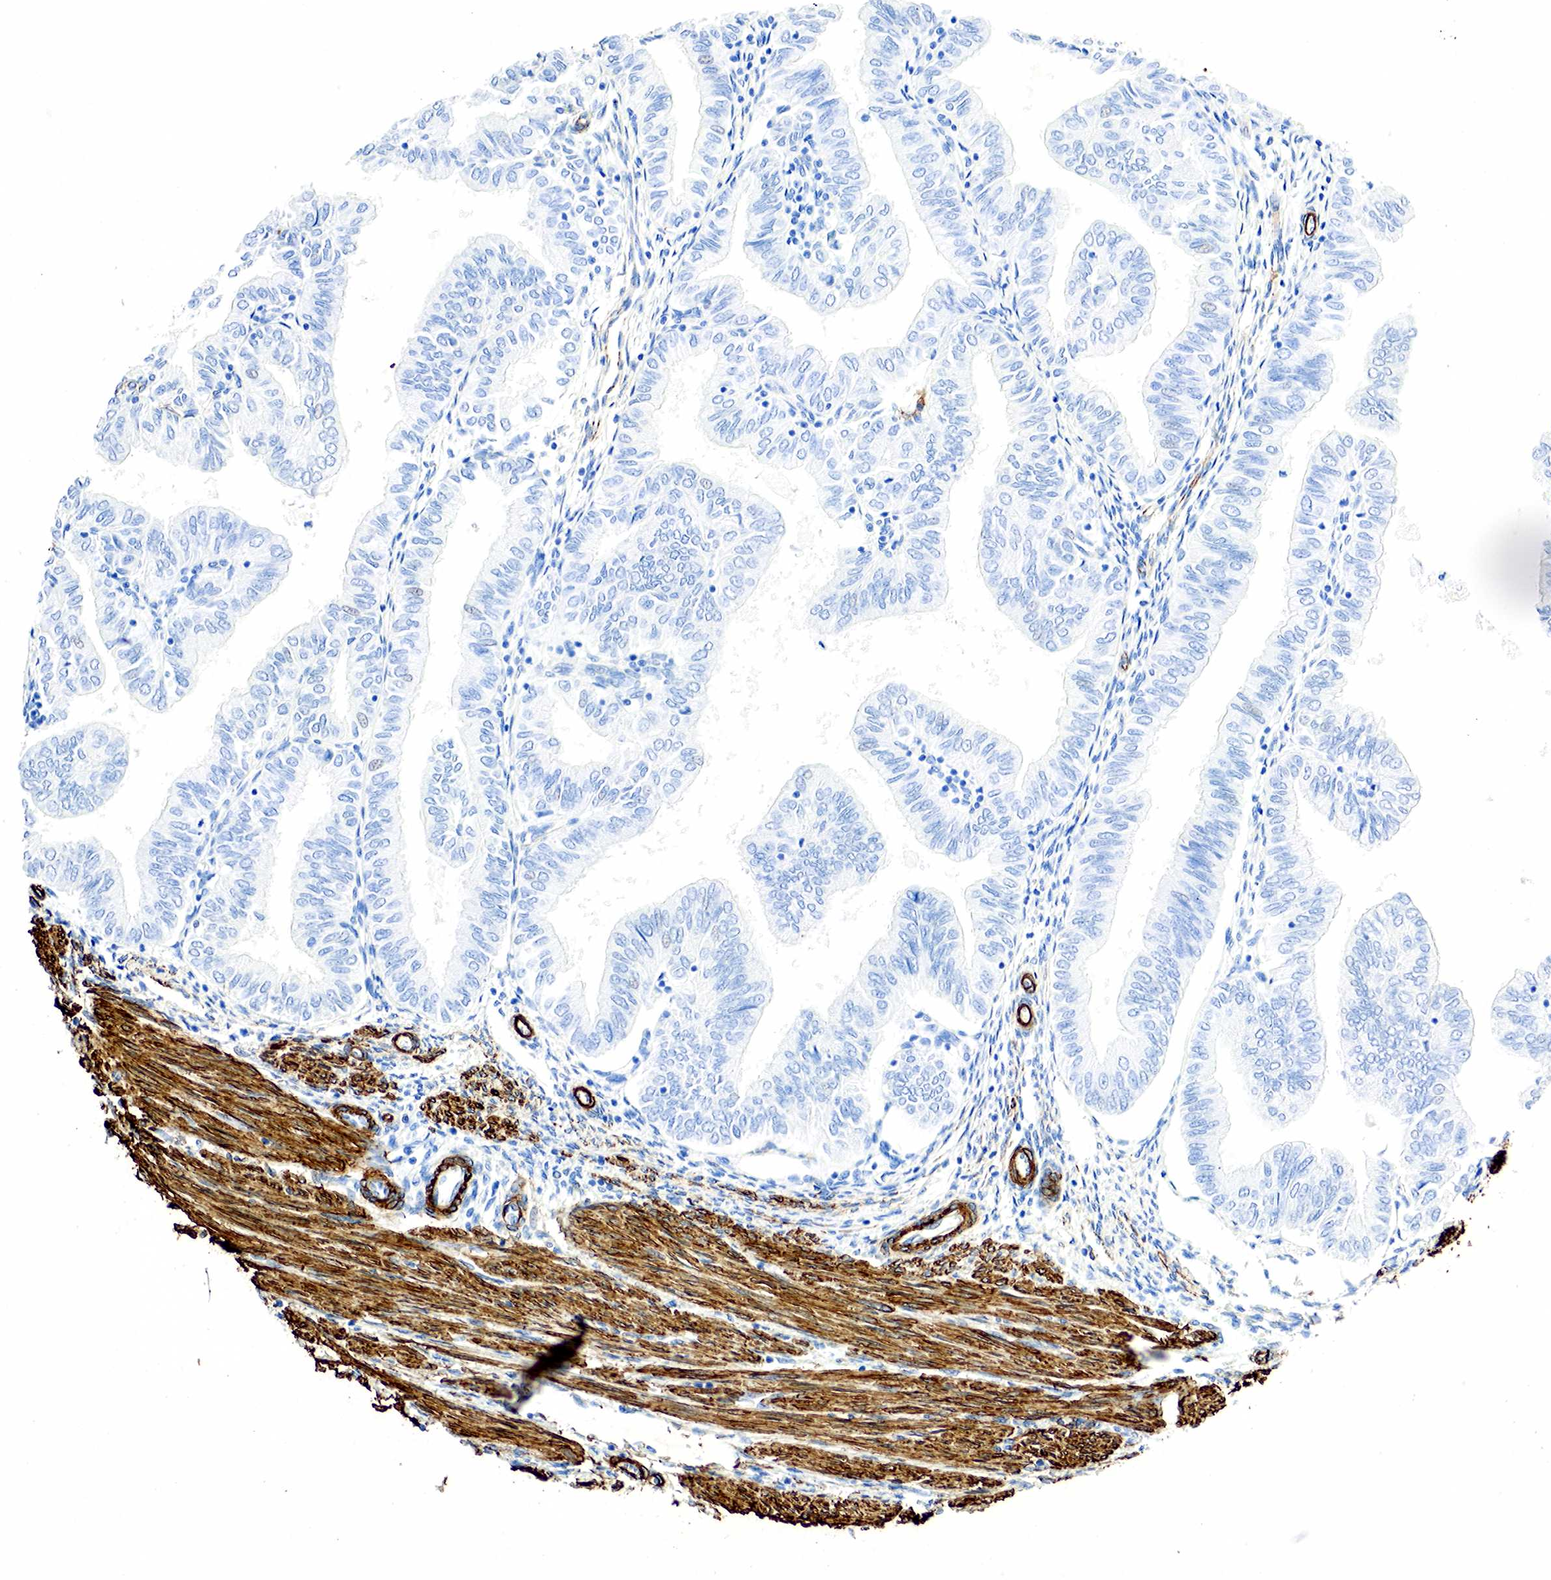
{"staining": {"intensity": "negative", "quantity": "none", "location": "none"}, "tissue": "endometrial cancer", "cell_type": "Tumor cells", "image_type": "cancer", "snomed": [{"axis": "morphology", "description": "Adenocarcinoma, NOS"}, {"axis": "topography", "description": "Endometrium"}], "caption": "Immunohistochemical staining of human endometrial adenocarcinoma demonstrates no significant positivity in tumor cells.", "gene": "ACTA1", "patient": {"sex": "female", "age": 51}}